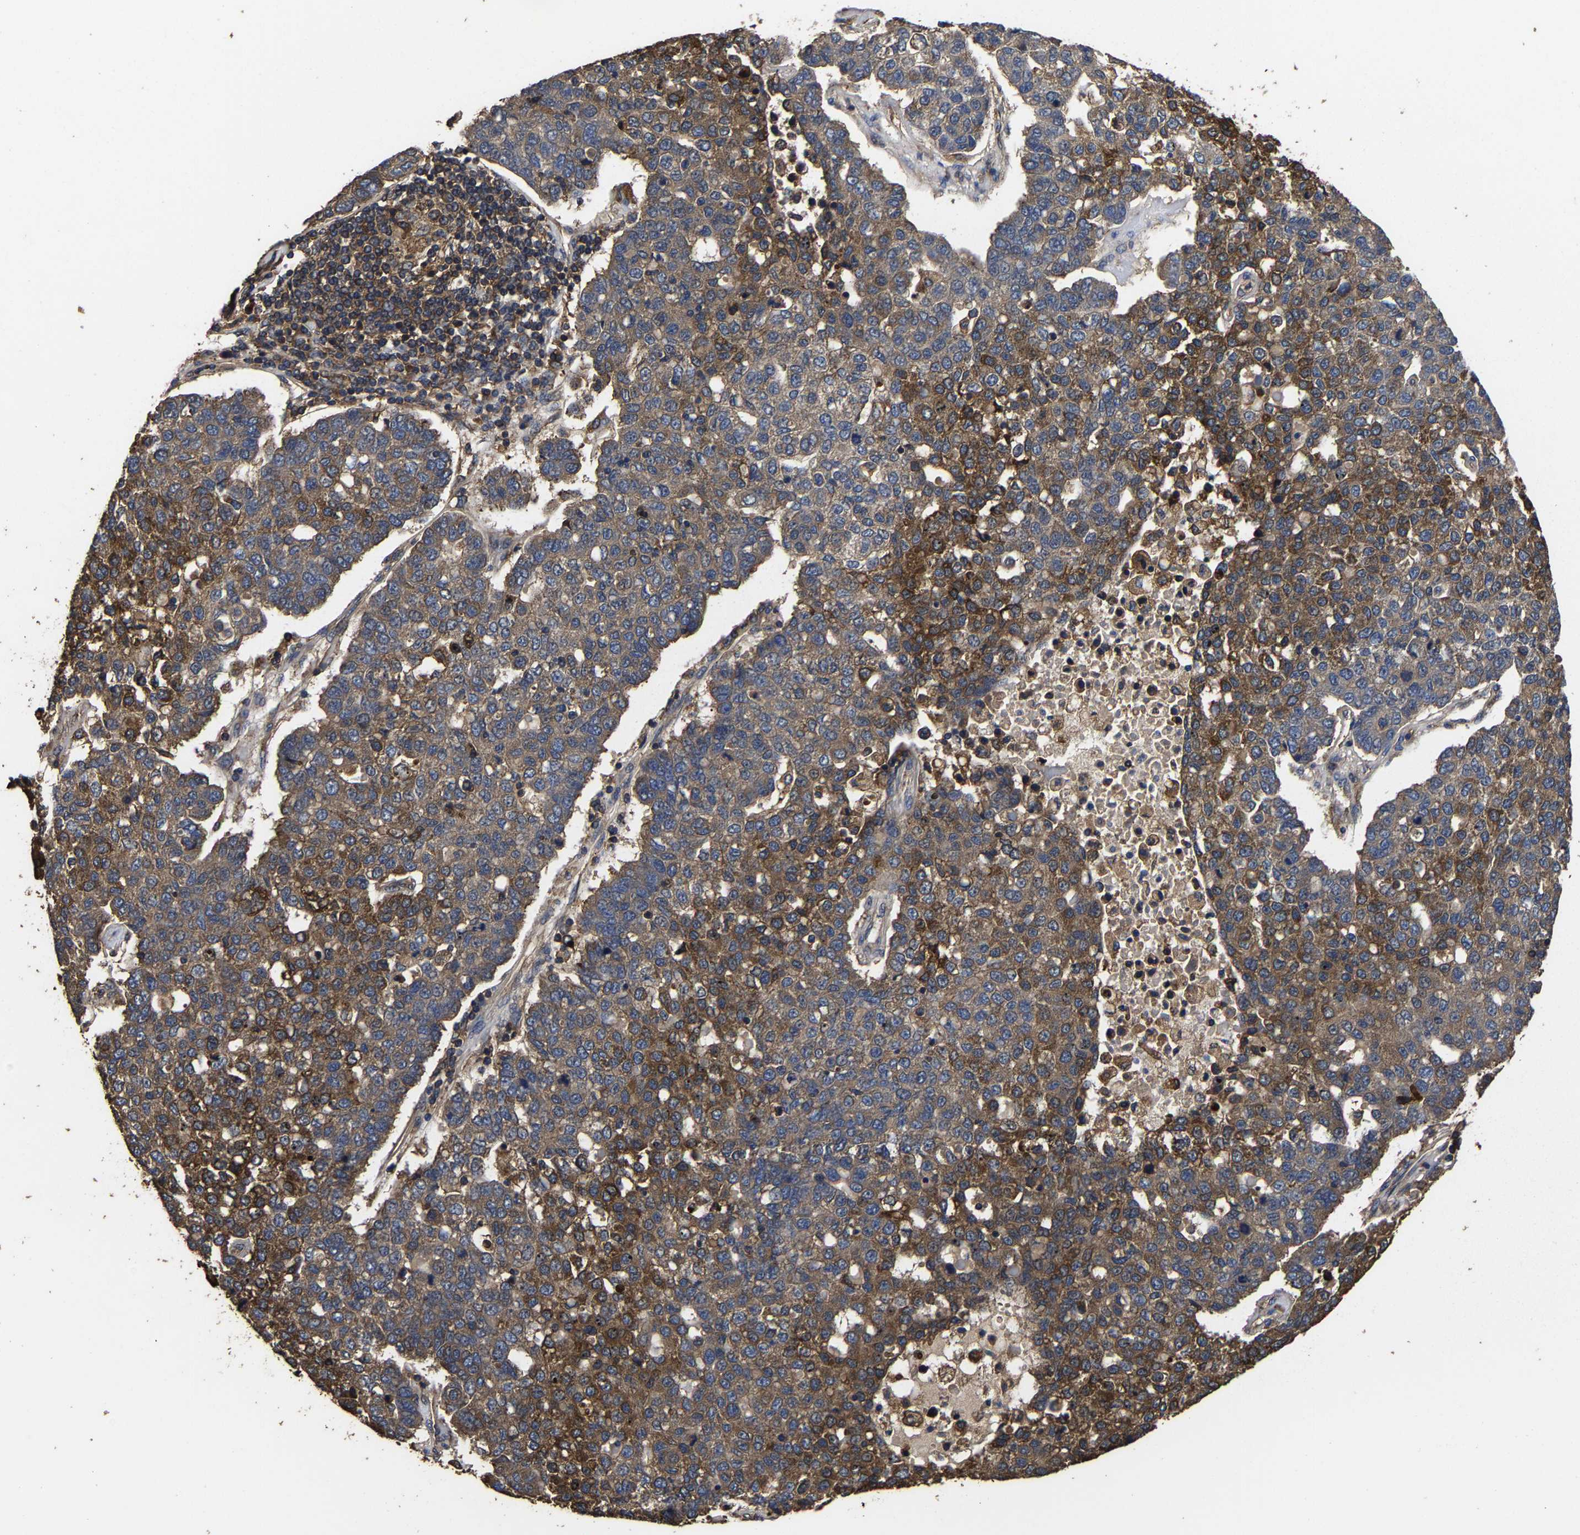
{"staining": {"intensity": "moderate", "quantity": ">75%", "location": "cytoplasmic/membranous"}, "tissue": "pancreatic cancer", "cell_type": "Tumor cells", "image_type": "cancer", "snomed": [{"axis": "morphology", "description": "Adenocarcinoma, NOS"}, {"axis": "topography", "description": "Pancreas"}], "caption": "Adenocarcinoma (pancreatic) tissue exhibits moderate cytoplasmic/membranous expression in approximately >75% of tumor cells", "gene": "ITCH", "patient": {"sex": "female", "age": 61}}